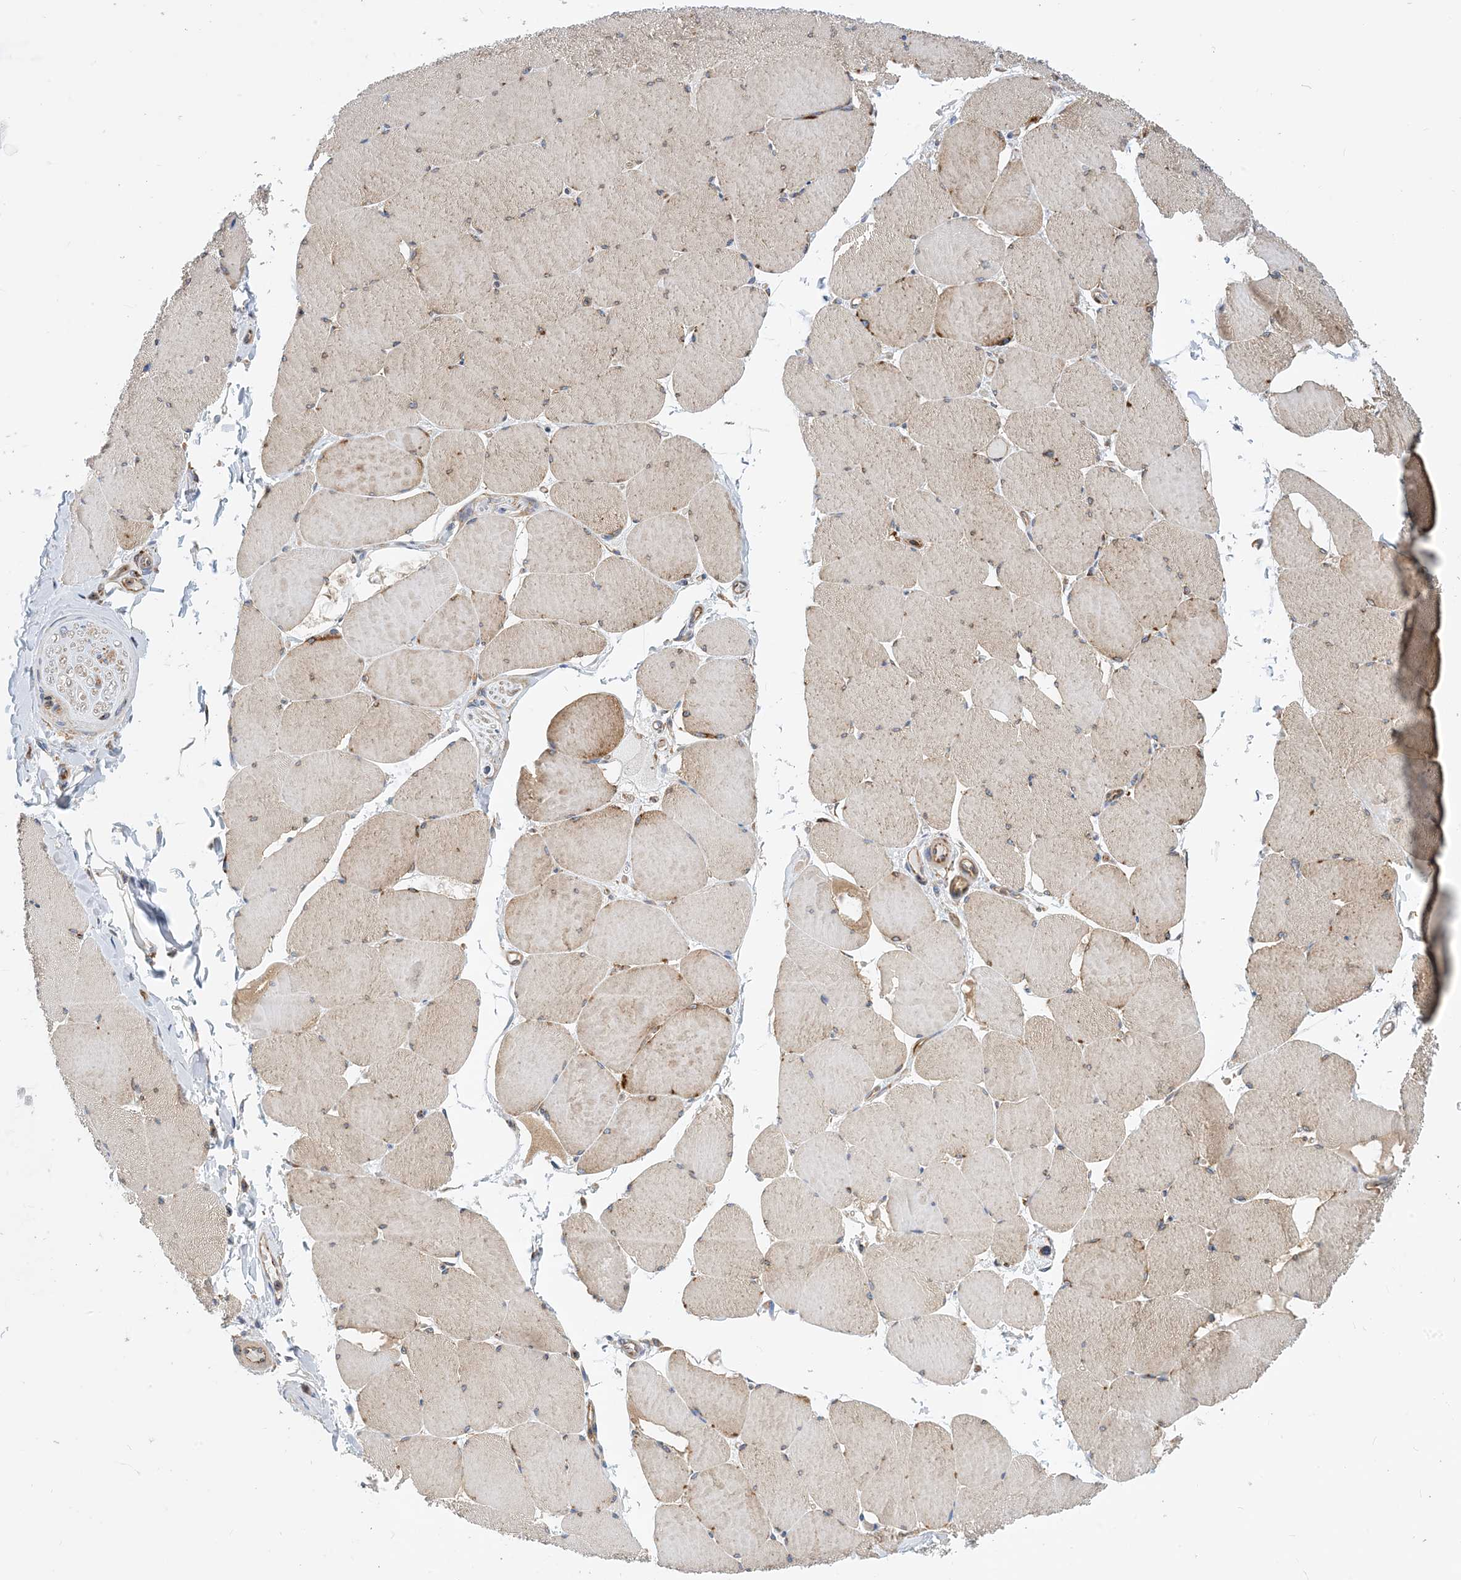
{"staining": {"intensity": "moderate", "quantity": "25%-75%", "location": "cytoplasmic/membranous"}, "tissue": "skeletal muscle", "cell_type": "Myocytes", "image_type": "normal", "snomed": [{"axis": "morphology", "description": "Normal tissue, NOS"}, {"axis": "topography", "description": "Skeletal muscle"}, {"axis": "topography", "description": "Head-Neck"}], "caption": "DAB immunohistochemical staining of benign skeletal muscle displays moderate cytoplasmic/membranous protein staining in about 25%-75% of myocytes.", "gene": "DYNC1LI1", "patient": {"sex": "male", "age": 66}}